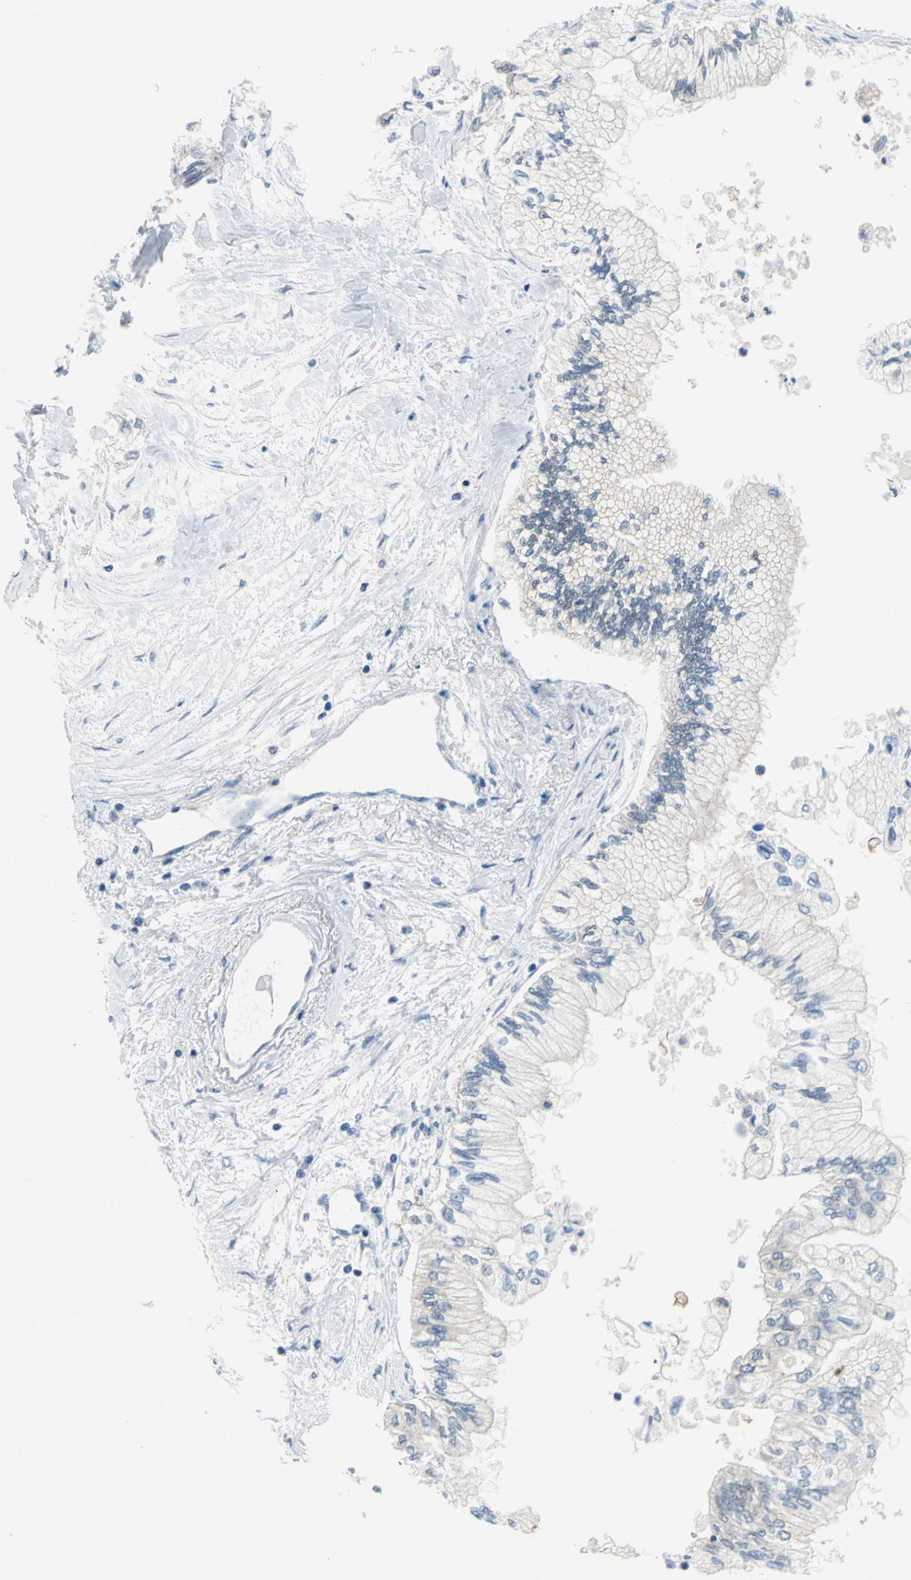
{"staining": {"intensity": "negative", "quantity": "none", "location": "none"}, "tissue": "pancreatic cancer", "cell_type": "Tumor cells", "image_type": "cancer", "snomed": [{"axis": "morphology", "description": "Adenocarcinoma, NOS"}, {"axis": "topography", "description": "Pancreas"}], "caption": "High magnification brightfield microscopy of pancreatic adenocarcinoma stained with DAB (3,3'-diaminobenzidine) (brown) and counterstained with hematoxylin (blue): tumor cells show no significant staining.", "gene": "SFN", "patient": {"sex": "male", "age": 79}}